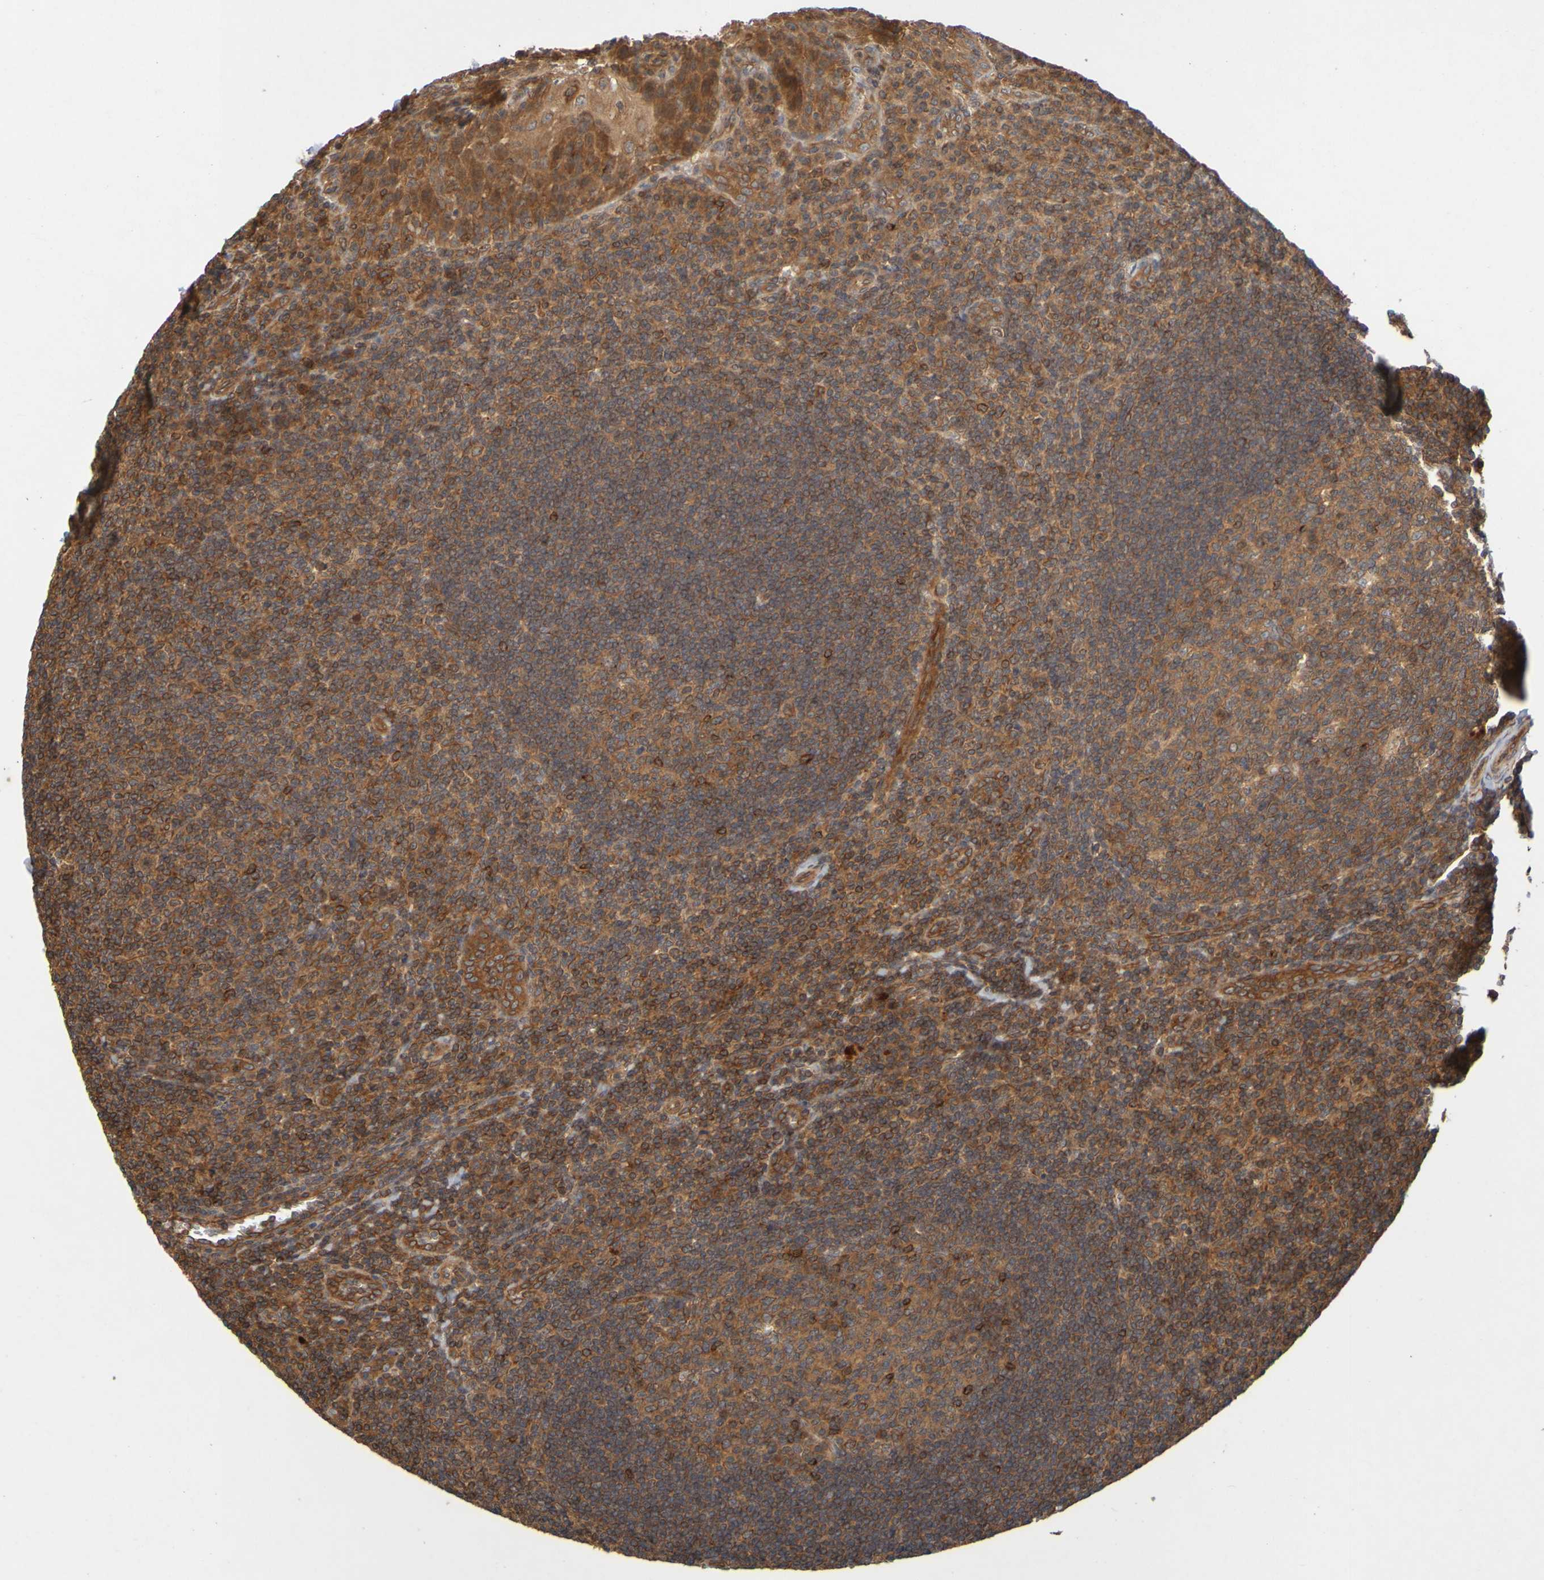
{"staining": {"intensity": "strong", "quantity": "25%-75%", "location": "cytoplasmic/membranous"}, "tissue": "tonsil", "cell_type": "Germinal center cells", "image_type": "normal", "snomed": [{"axis": "morphology", "description": "Normal tissue, NOS"}, {"axis": "topography", "description": "Tonsil"}], "caption": "Immunohistochemical staining of benign human tonsil shows high levels of strong cytoplasmic/membranous positivity in approximately 25%-75% of germinal center cells.", "gene": "OCRL", "patient": {"sex": "male", "age": 37}}